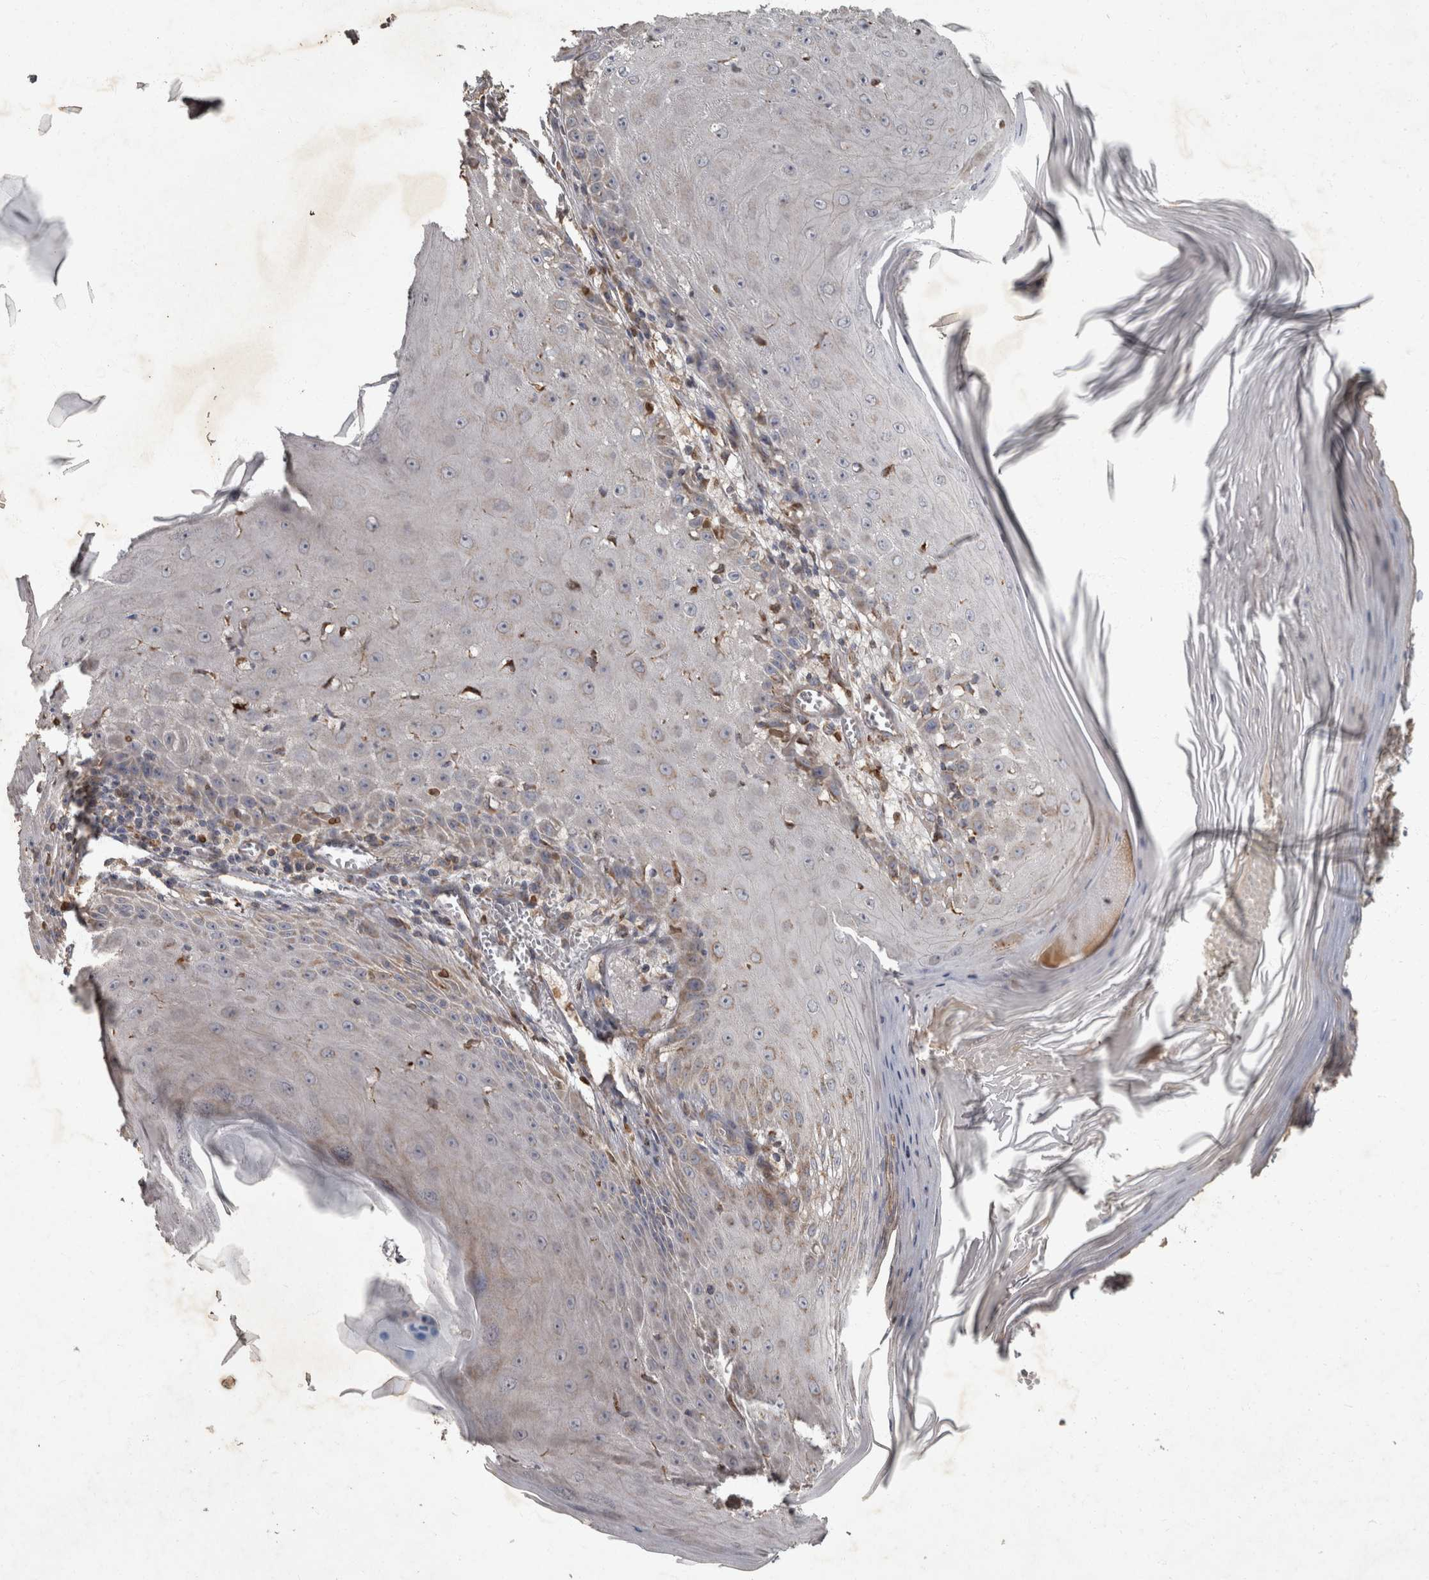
{"staining": {"intensity": "negative", "quantity": "none", "location": "none"}, "tissue": "skin cancer", "cell_type": "Tumor cells", "image_type": "cancer", "snomed": [{"axis": "morphology", "description": "Squamous cell carcinoma, NOS"}, {"axis": "topography", "description": "Skin"}], "caption": "A micrograph of human squamous cell carcinoma (skin) is negative for staining in tumor cells.", "gene": "PPP1R3C", "patient": {"sex": "female", "age": 73}}